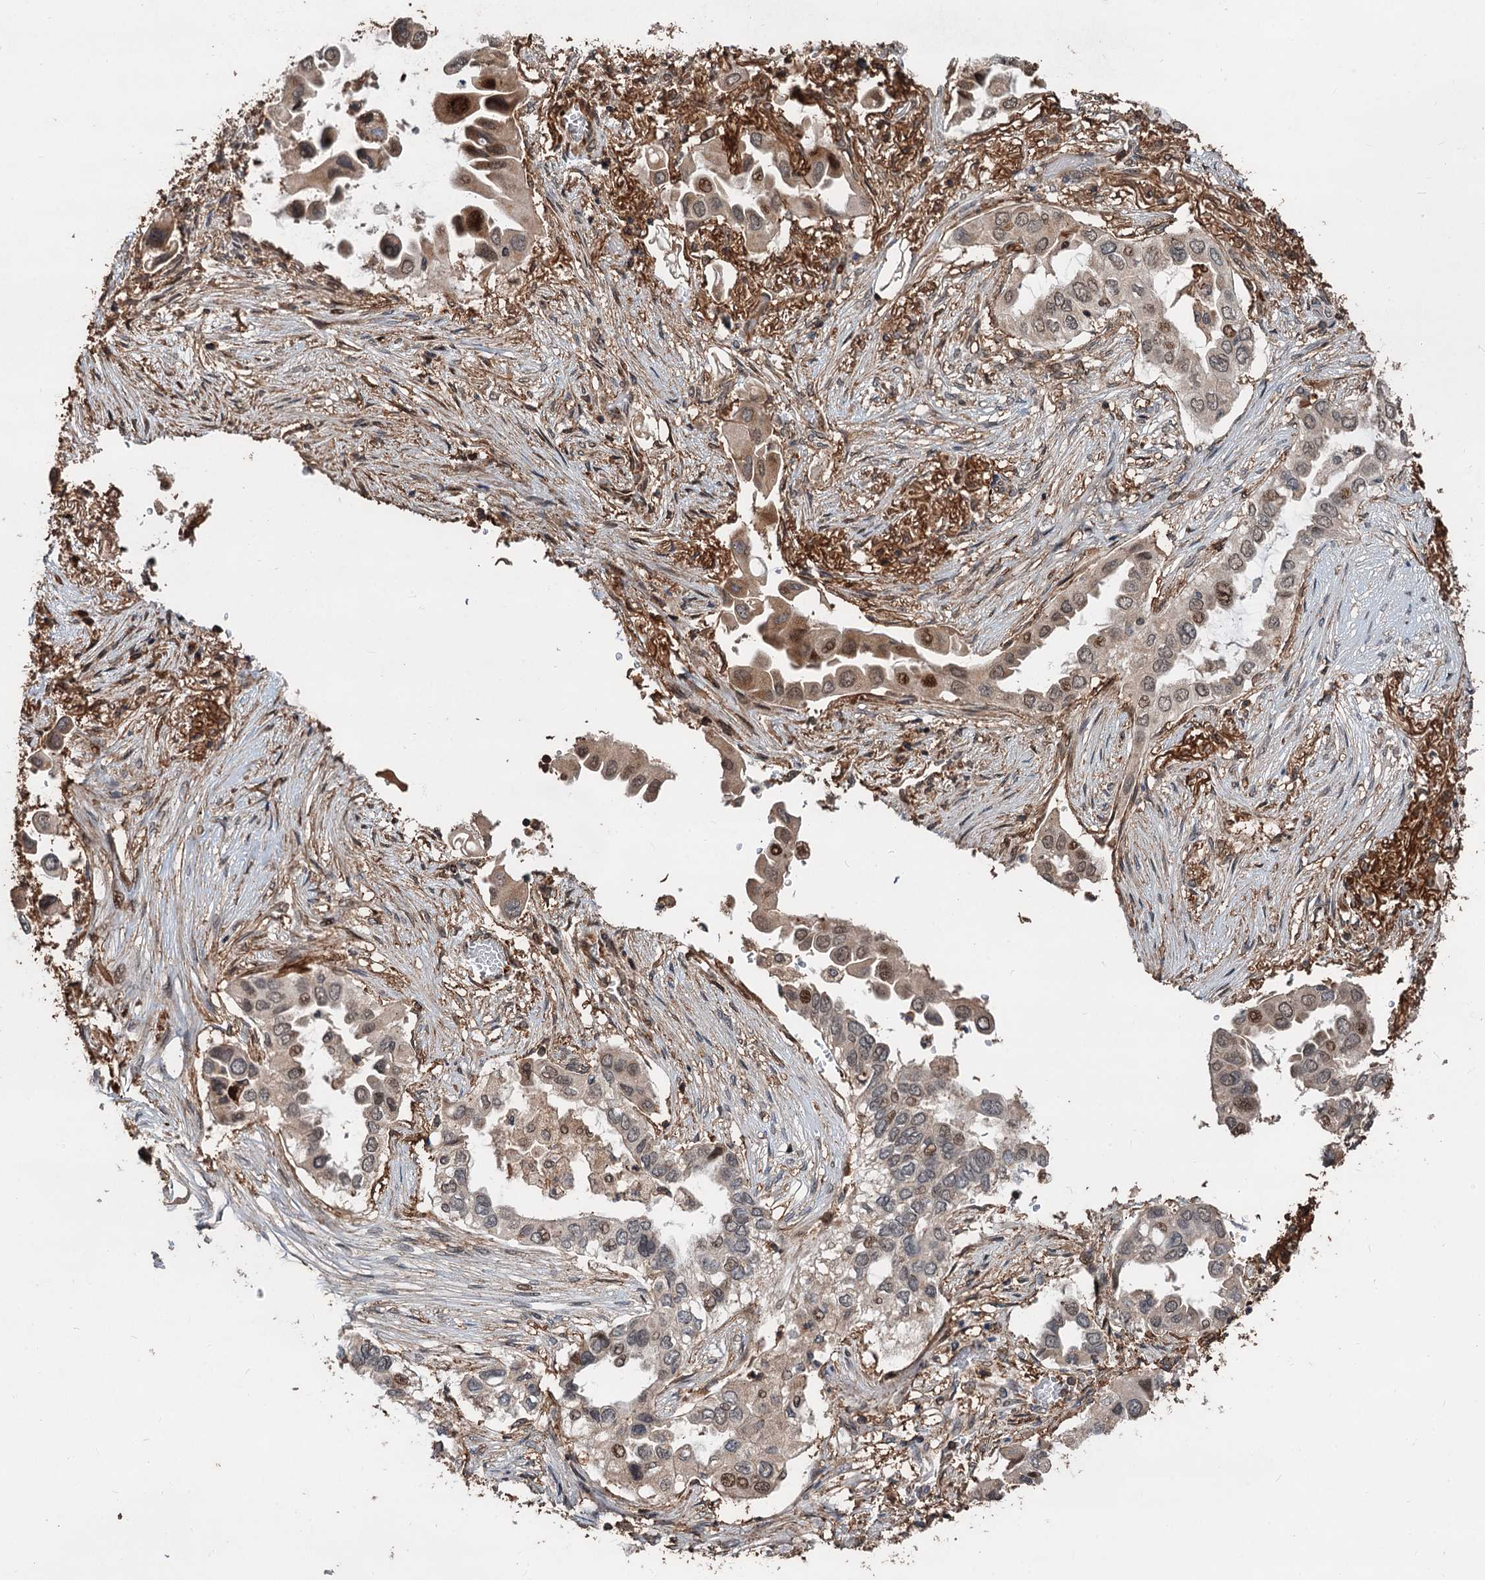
{"staining": {"intensity": "moderate", "quantity": ">75%", "location": "cytoplasmic/membranous,nuclear"}, "tissue": "lung cancer", "cell_type": "Tumor cells", "image_type": "cancer", "snomed": [{"axis": "morphology", "description": "Adenocarcinoma, NOS"}, {"axis": "topography", "description": "Lung"}], "caption": "Immunohistochemistry (IHC) of lung cancer (adenocarcinoma) displays medium levels of moderate cytoplasmic/membranous and nuclear staining in approximately >75% of tumor cells.", "gene": "TMA16", "patient": {"sex": "female", "age": 76}}